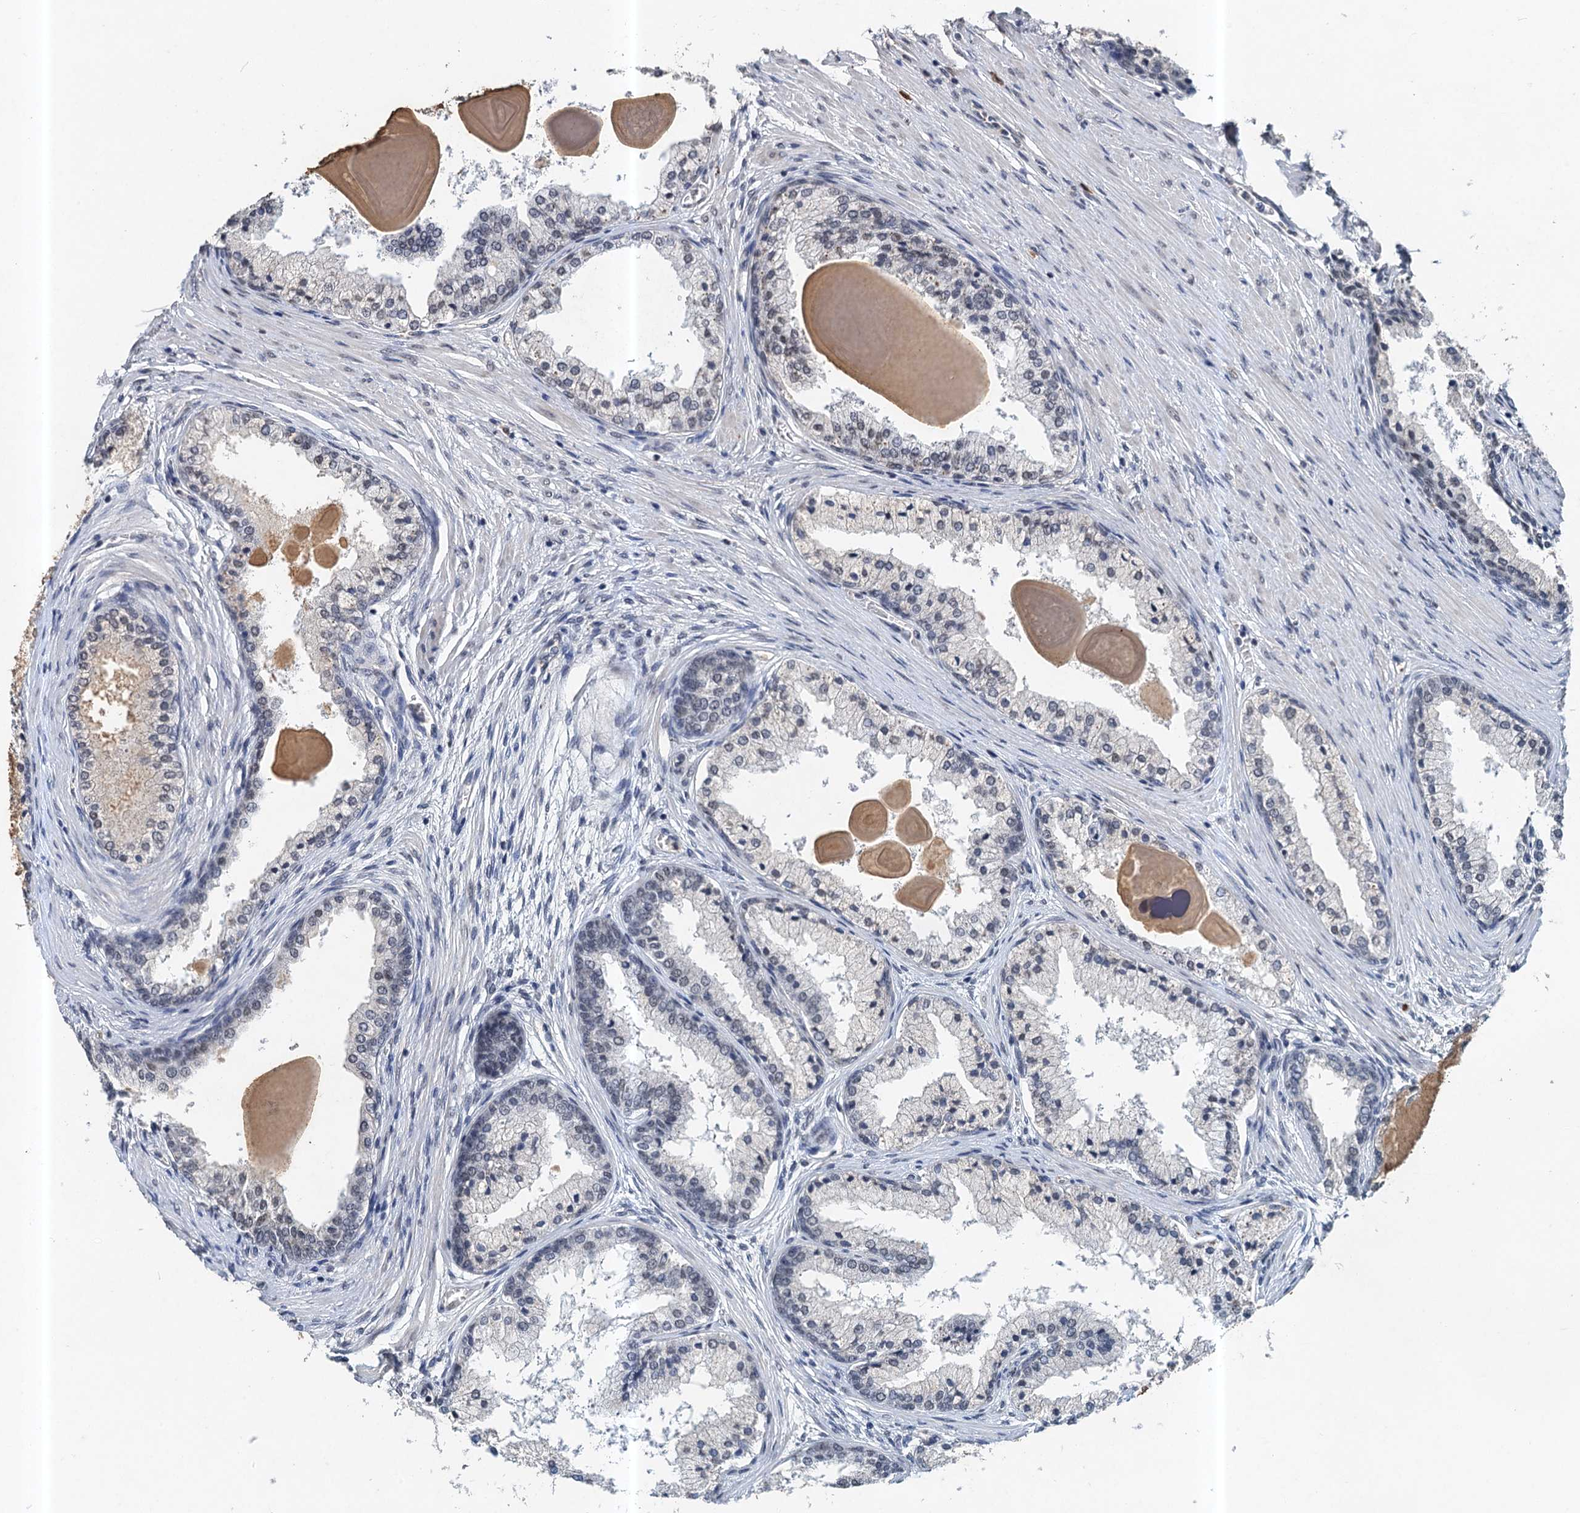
{"staining": {"intensity": "negative", "quantity": "none", "location": "none"}, "tissue": "prostate cancer", "cell_type": "Tumor cells", "image_type": "cancer", "snomed": [{"axis": "morphology", "description": "Adenocarcinoma, Low grade"}, {"axis": "topography", "description": "Prostate"}], "caption": "Image shows no protein staining in tumor cells of prostate low-grade adenocarcinoma tissue.", "gene": "CSTF3", "patient": {"sex": "male", "age": 59}}